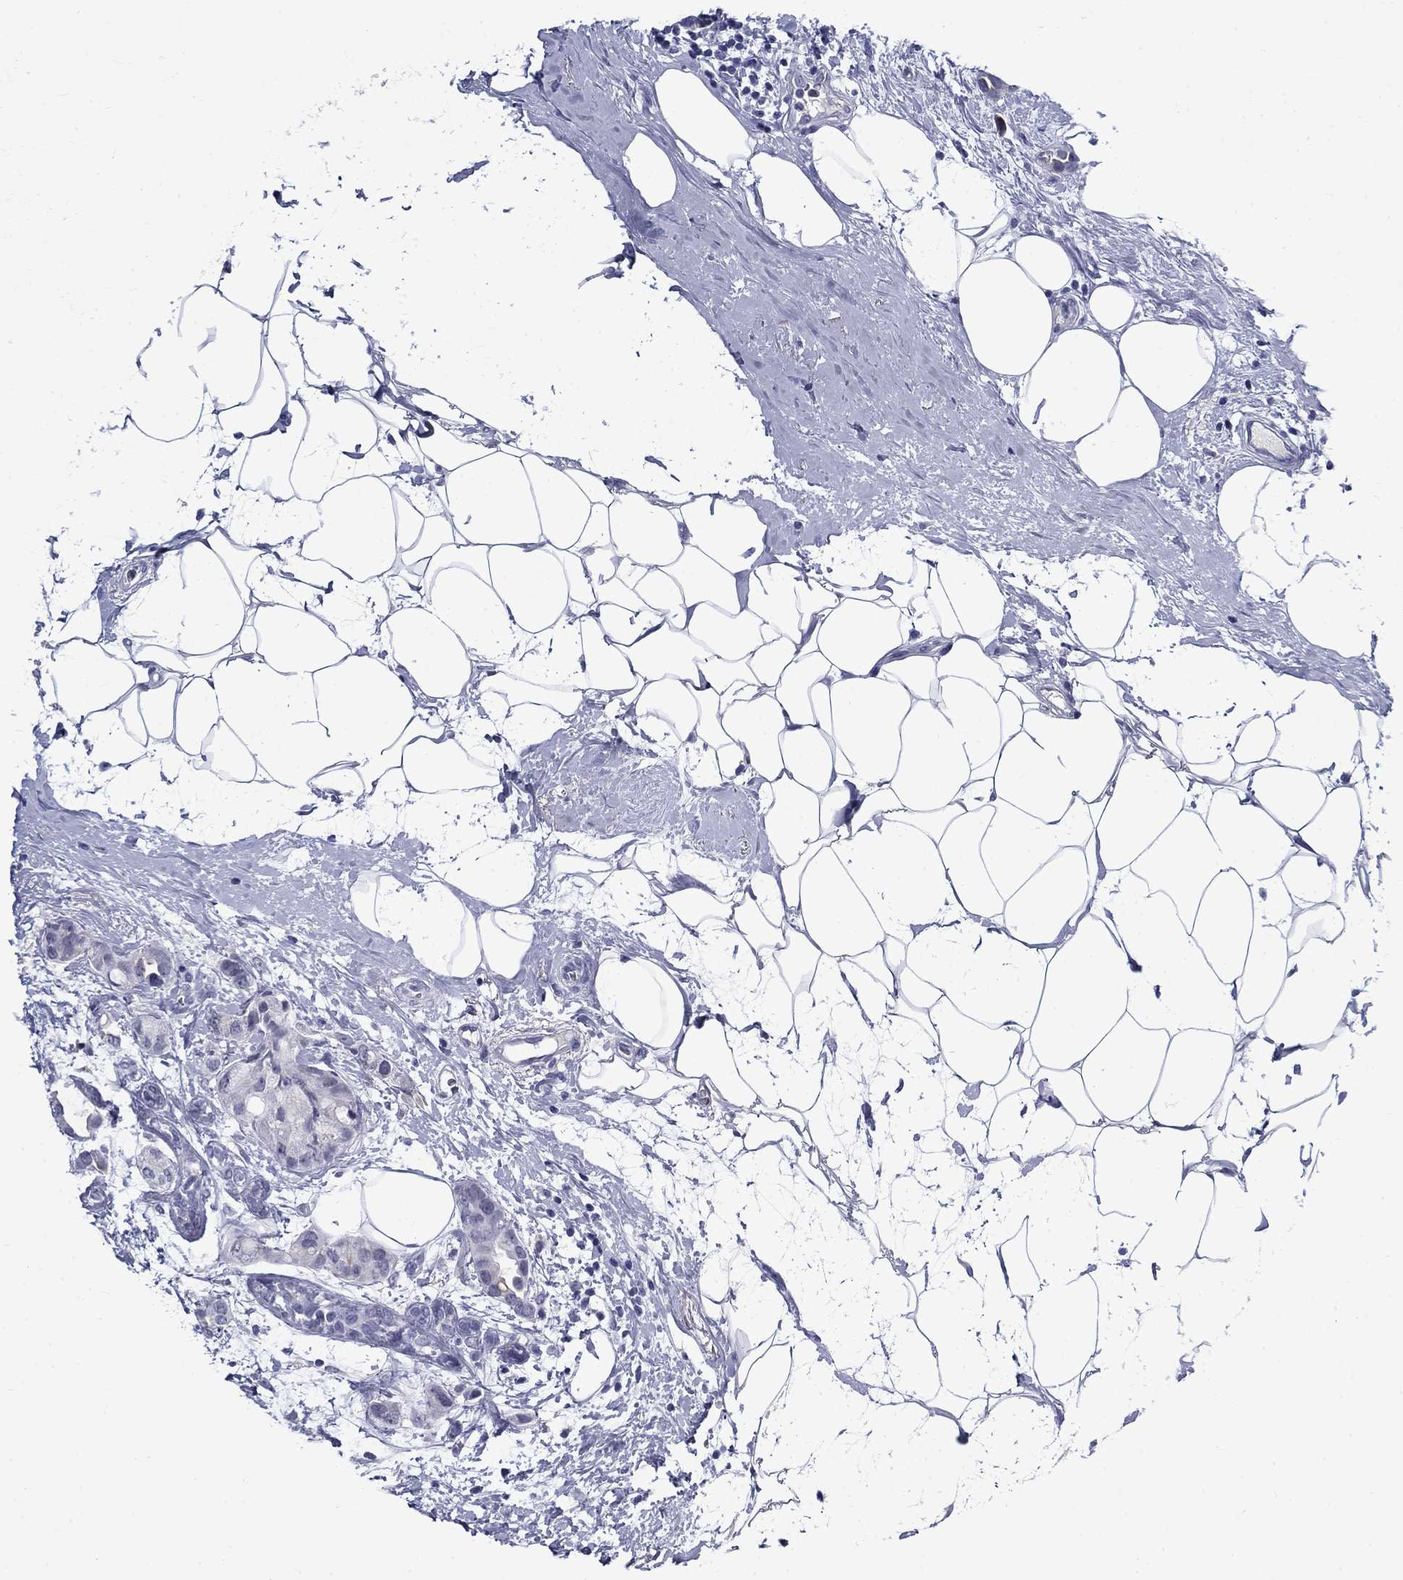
{"staining": {"intensity": "negative", "quantity": "none", "location": "none"}, "tissue": "breast cancer", "cell_type": "Tumor cells", "image_type": "cancer", "snomed": [{"axis": "morphology", "description": "Duct carcinoma"}, {"axis": "topography", "description": "Breast"}], "caption": "Breast cancer was stained to show a protein in brown. There is no significant staining in tumor cells.", "gene": "C4orf19", "patient": {"sex": "female", "age": 45}}